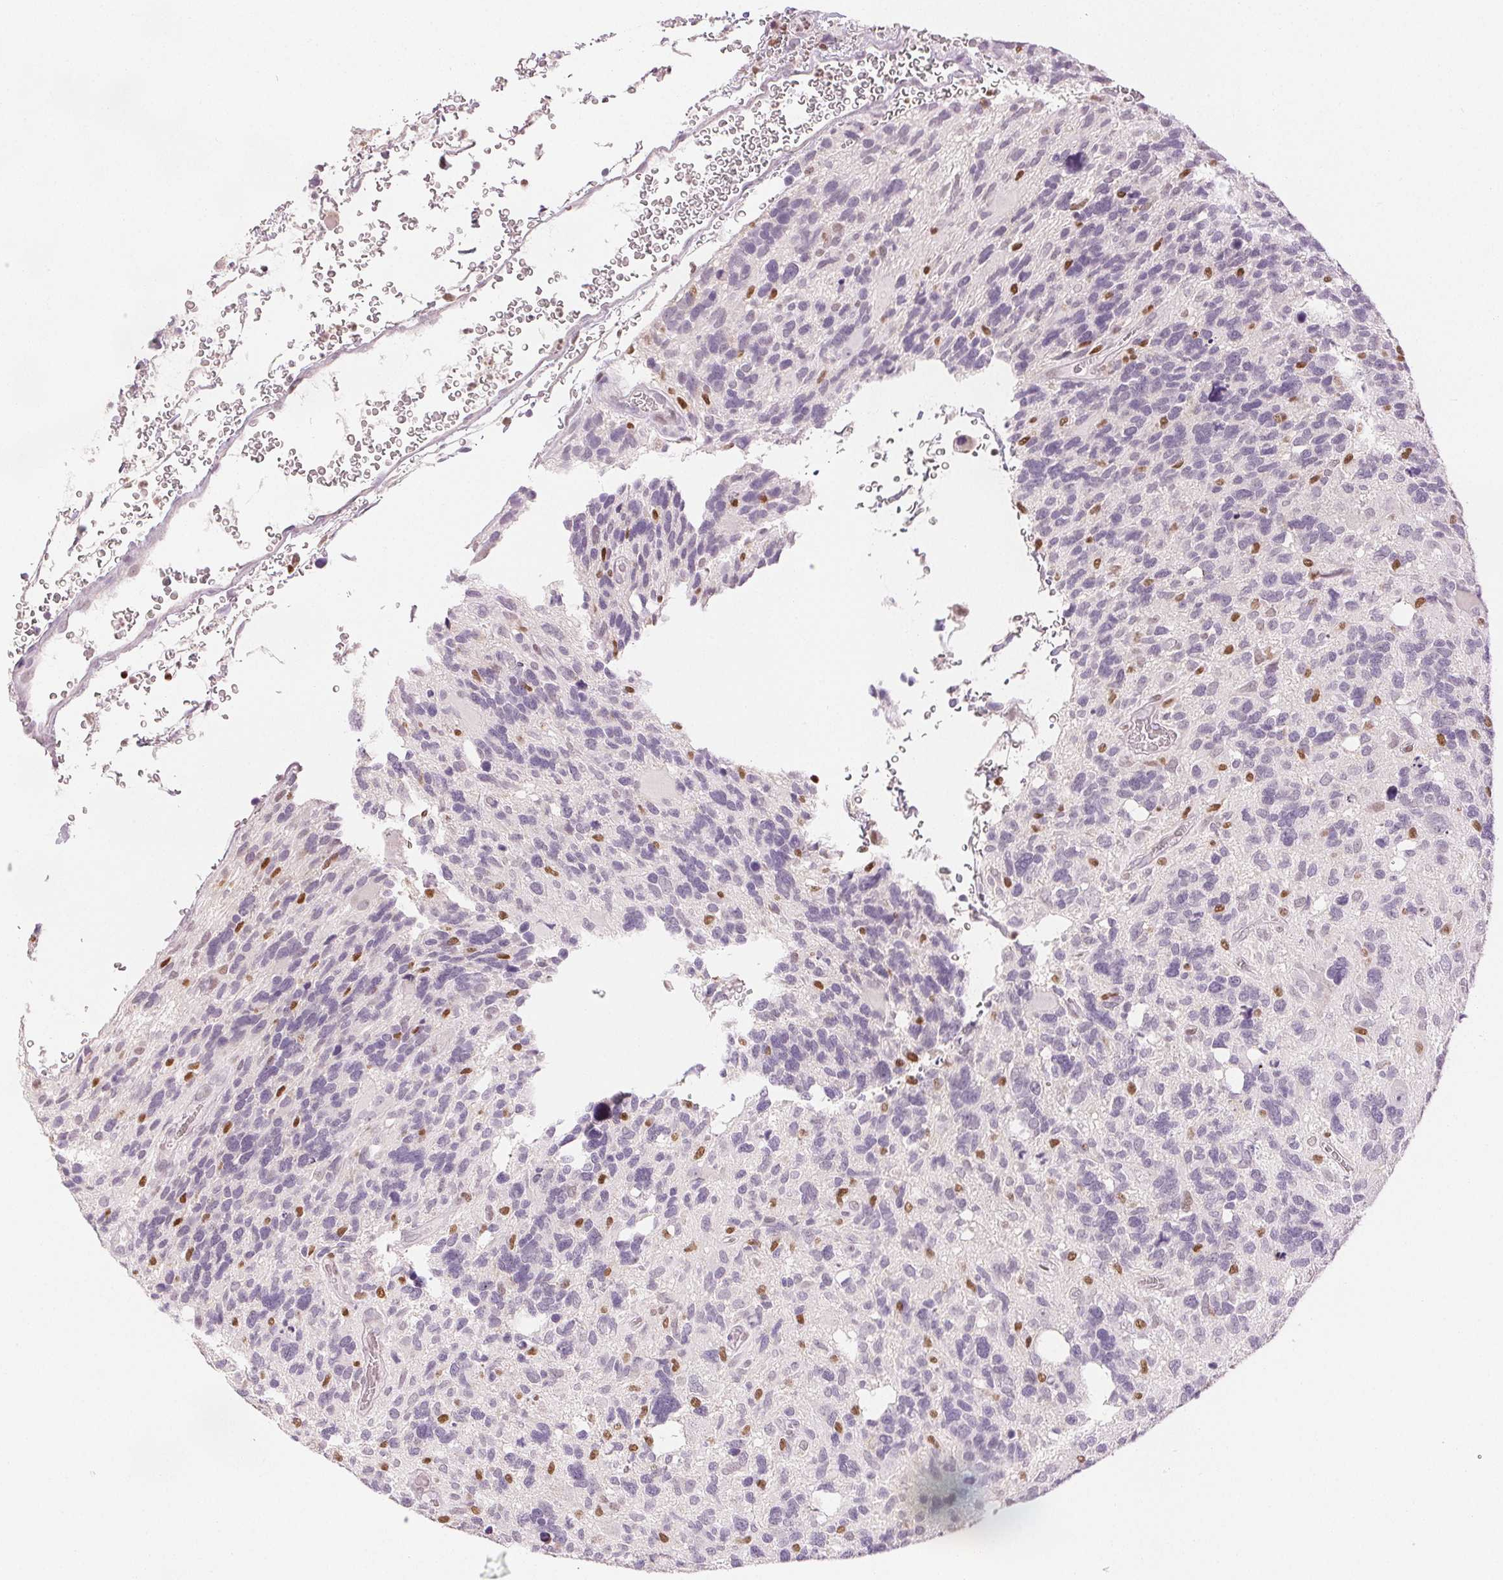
{"staining": {"intensity": "negative", "quantity": "none", "location": "none"}, "tissue": "glioma", "cell_type": "Tumor cells", "image_type": "cancer", "snomed": [{"axis": "morphology", "description": "Glioma, malignant, High grade"}, {"axis": "topography", "description": "Brain"}], "caption": "Human glioma stained for a protein using immunohistochemistry shows no positivity in tumor cells.", "gene": "RUNX2", "patient": {"sex": "male", "age": 49}}